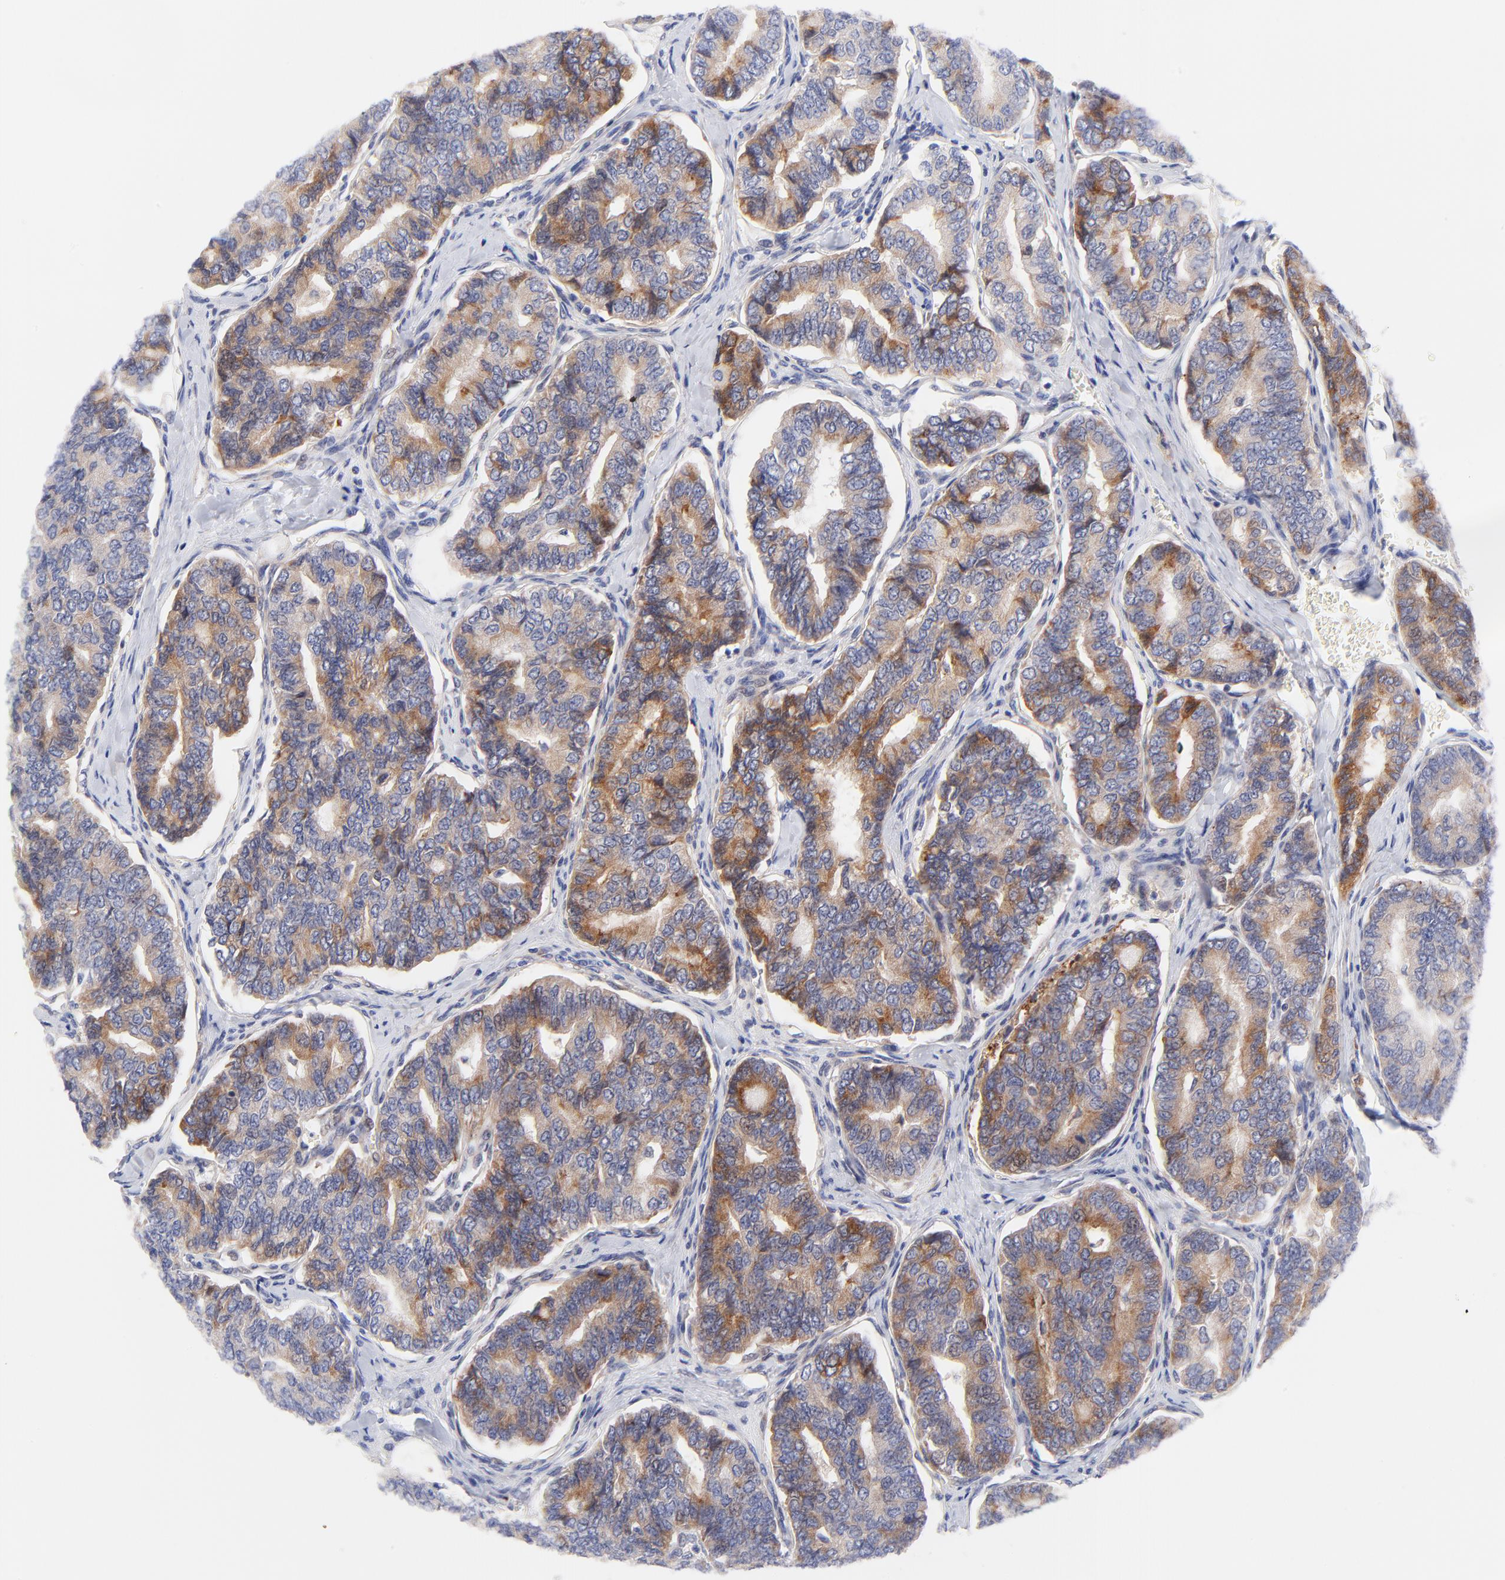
{"staining": {"intensity": "moderate", "quantity": "25%-75%", "location": "cytoplasmic/membranous"}, "tissue": "thyroid cancer", "cell_type": "Tumor cells", "image_type": "cancer", "snomed": [{"axis": "morphology", "description": "Papillary adenocarcinoma, NOS"}, {"axis": "topography", "description": "Thyroid gland"}], "caption": "Human thyroid cancer stained with a brown dye shows moderate cytoplasmic/membranous positive positivity in approximately 25%-75% of tumor cells.", "gene": "AFF2", "patient": {"sex": "female", "age": 35}}